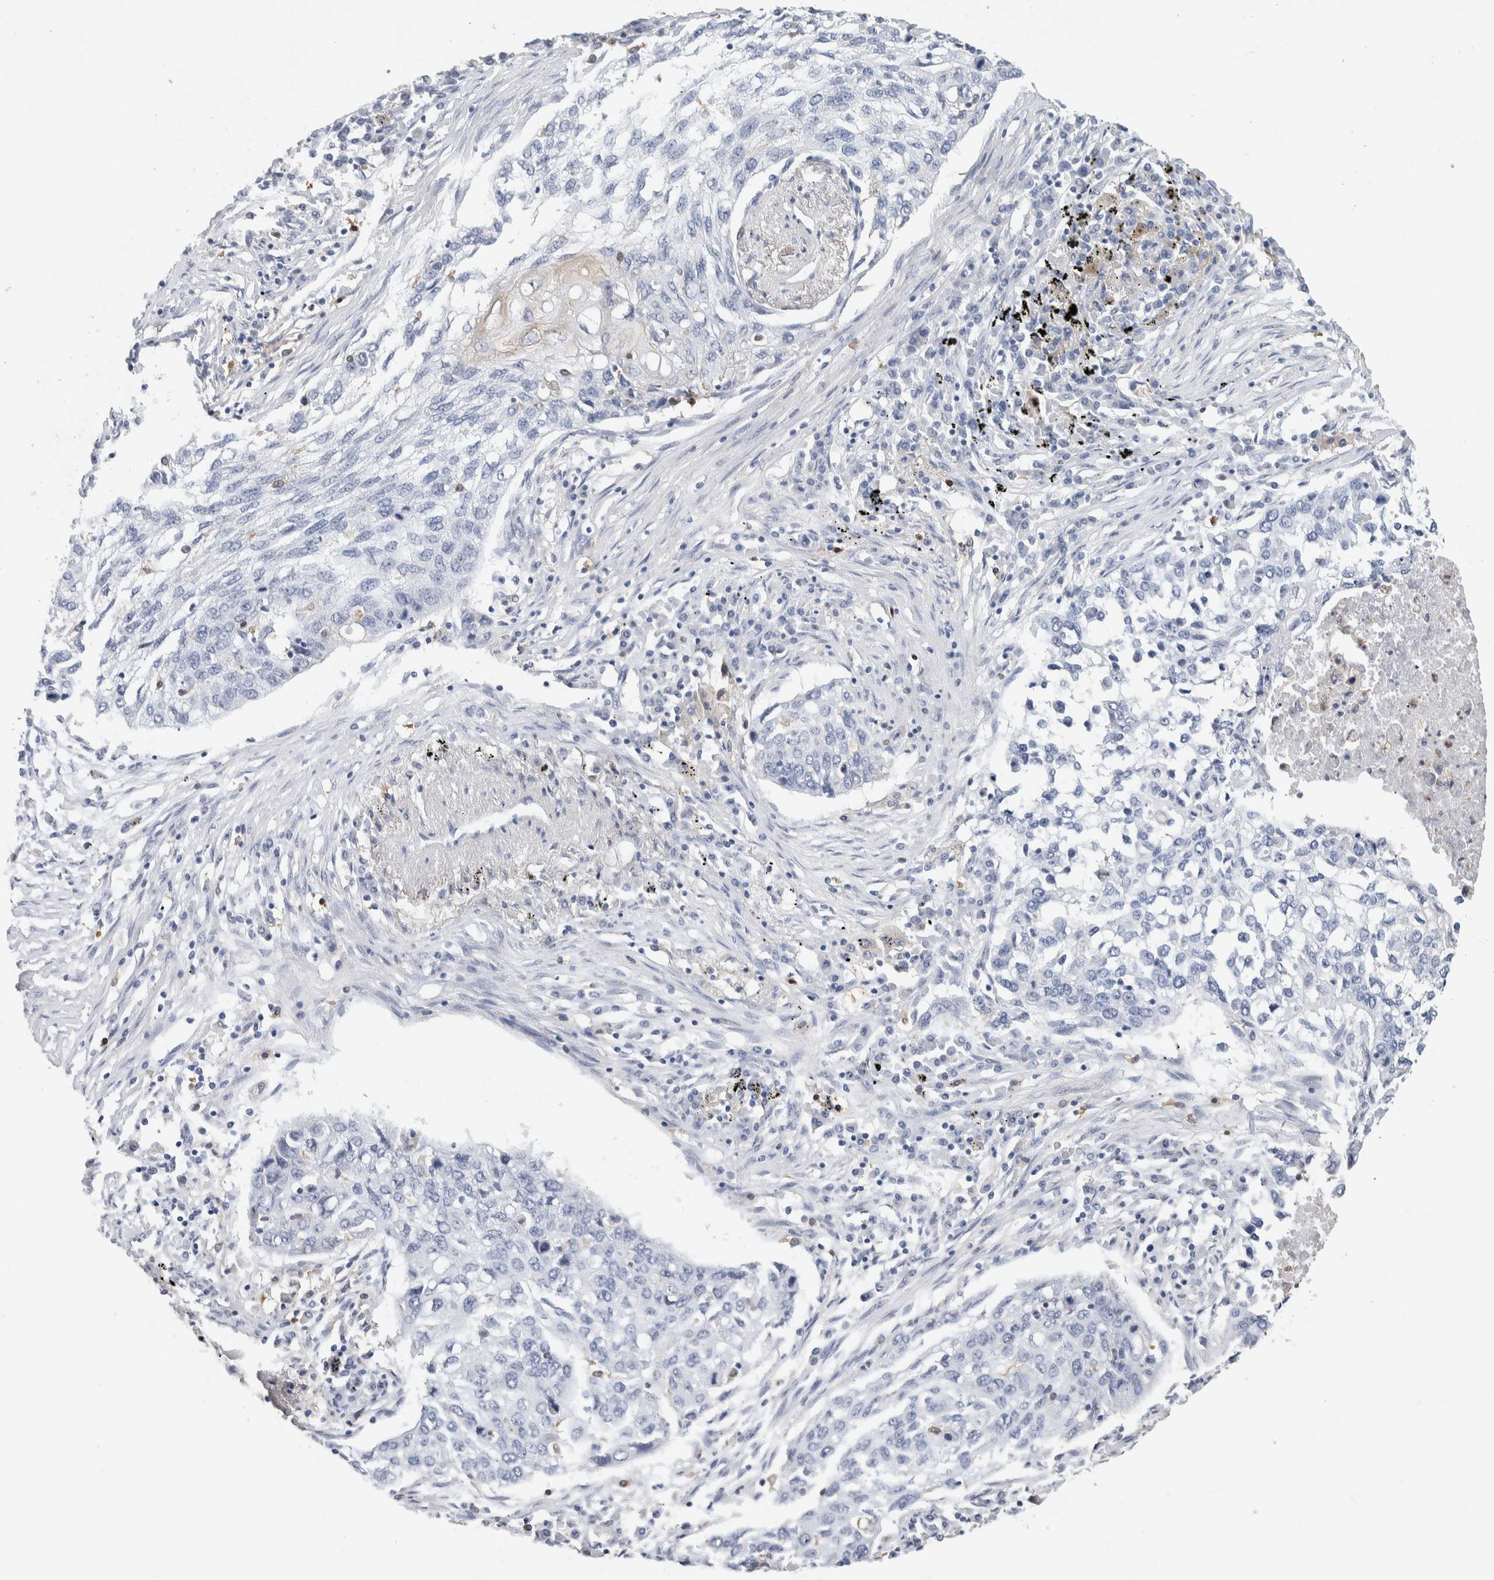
{"staining": {"intensity": "negative", "quantity": "none", "location": "none"}, "tissue": "lung cancer", "cell_type": "Tumor cells", "image_type": "cancer", "snomed": [{"axis": "morphology", "description": "Squamous cell carcinoma, NOS"}, {"axis": "topography", "description": "Lung"}], "caption": "Tumor cells show no significant positivity in lung cancer.", "gene": "NCF2", "patient": {"sex": "female", "age": 63}}